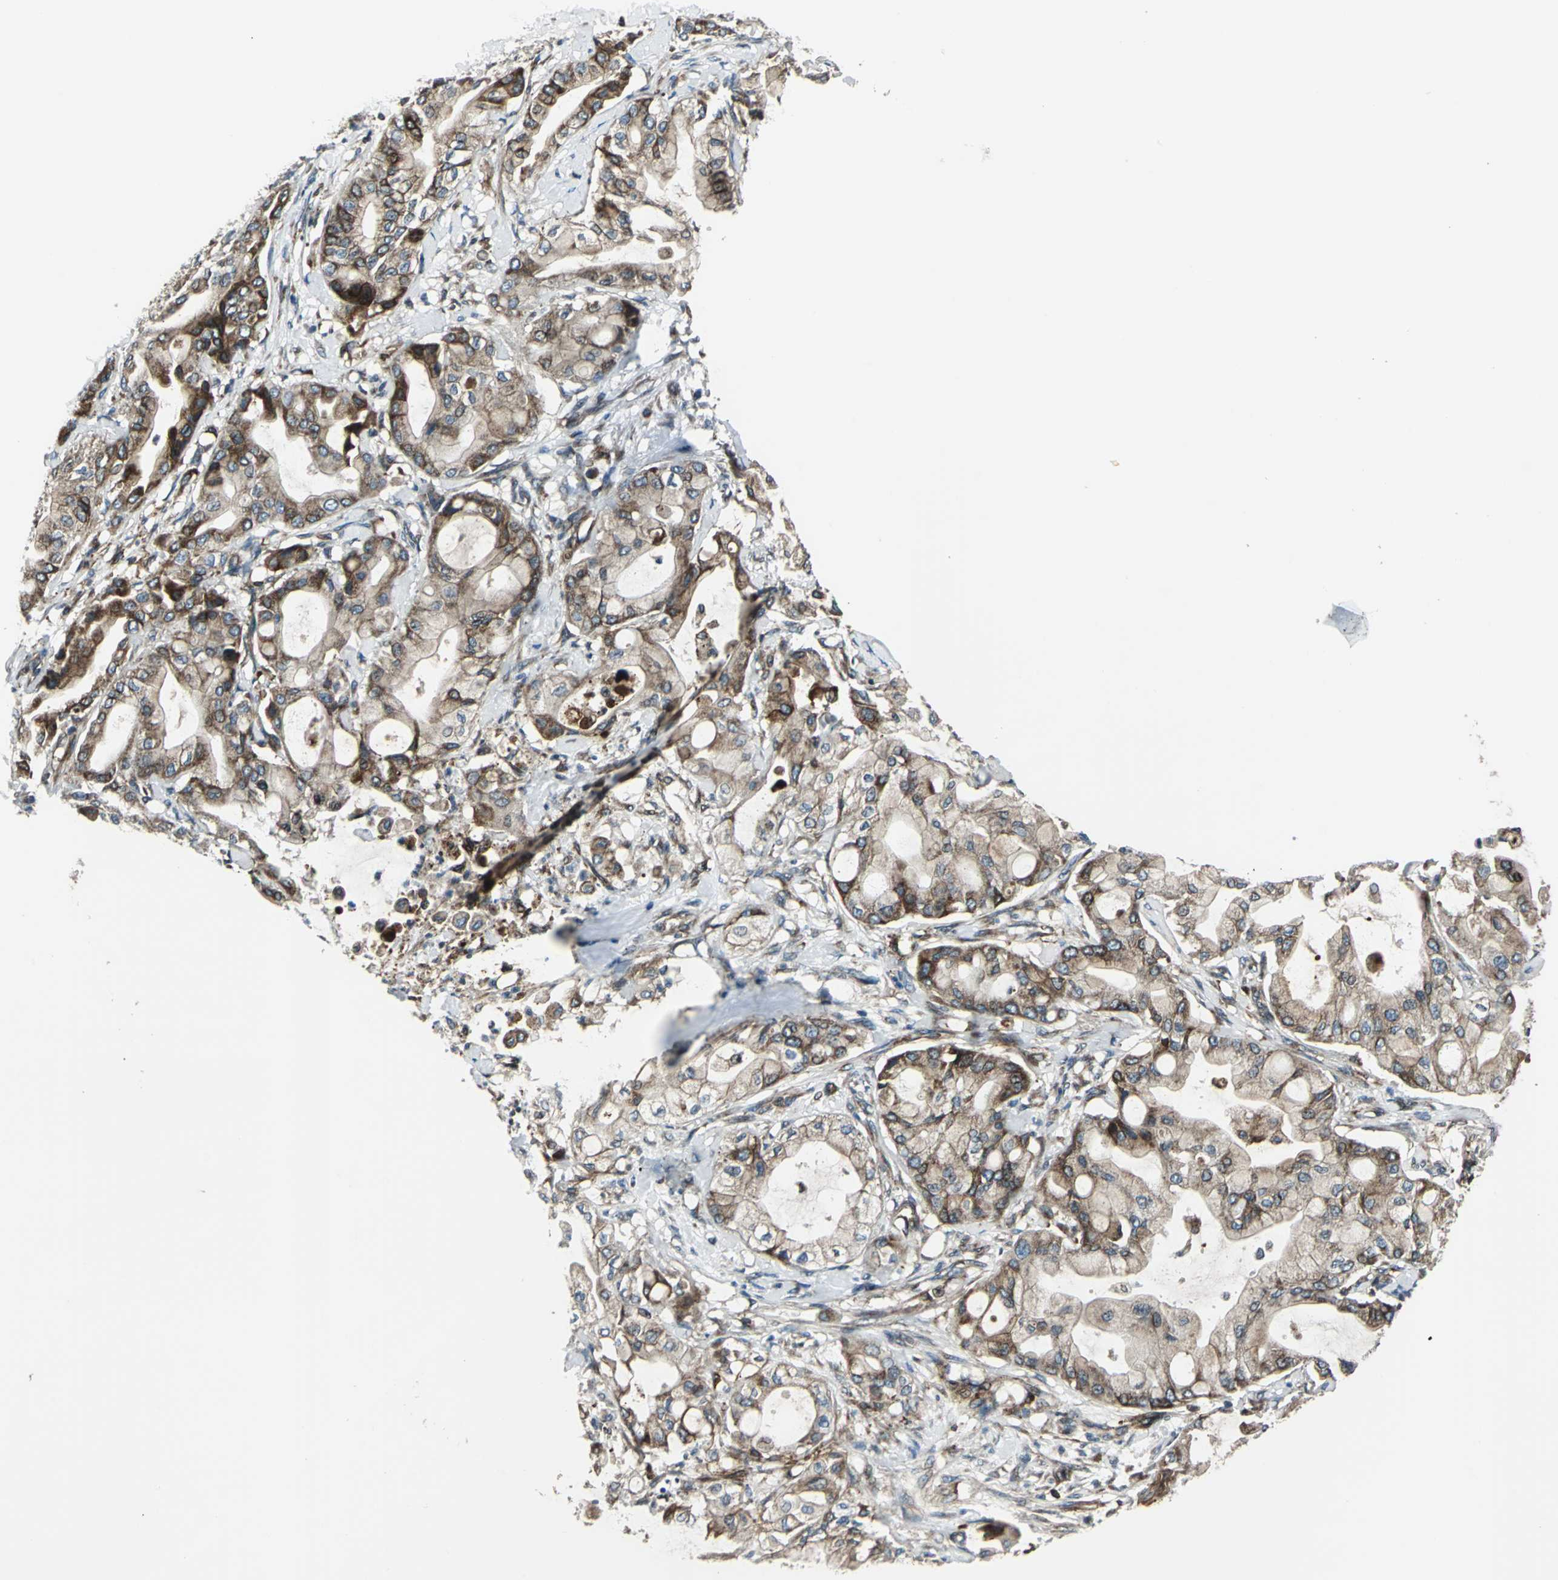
{"staining": {"intensity": "strong", "quantity": ">75%", "location": "cytoplasmic/membranous"}, "tissue": "pancreatic cancer", "cell_type": "Tumor cells", "image_type": "cancer", "snomed": [{"axis": "morphology", "description": "Adenocarcinoma, NOS"}, {"axis": "morphology", "description": "Adenocarcinoma, metastatic, NOS"}, {"axis": "topography", "description": "Lymph node"}, {"axis": "topography", "description": "Pancreas"}, {"axis": "topography", "description": "Duodenum"}], "caption": "Immunohistochemistry (DAB) staining of pancreatic cancer reveals strong cytoplasmic/membranous protein expression in approximately >75% of tumor cells.", "gene": "HTATIP2", "patient": {"sex": "female", "age": 64}}